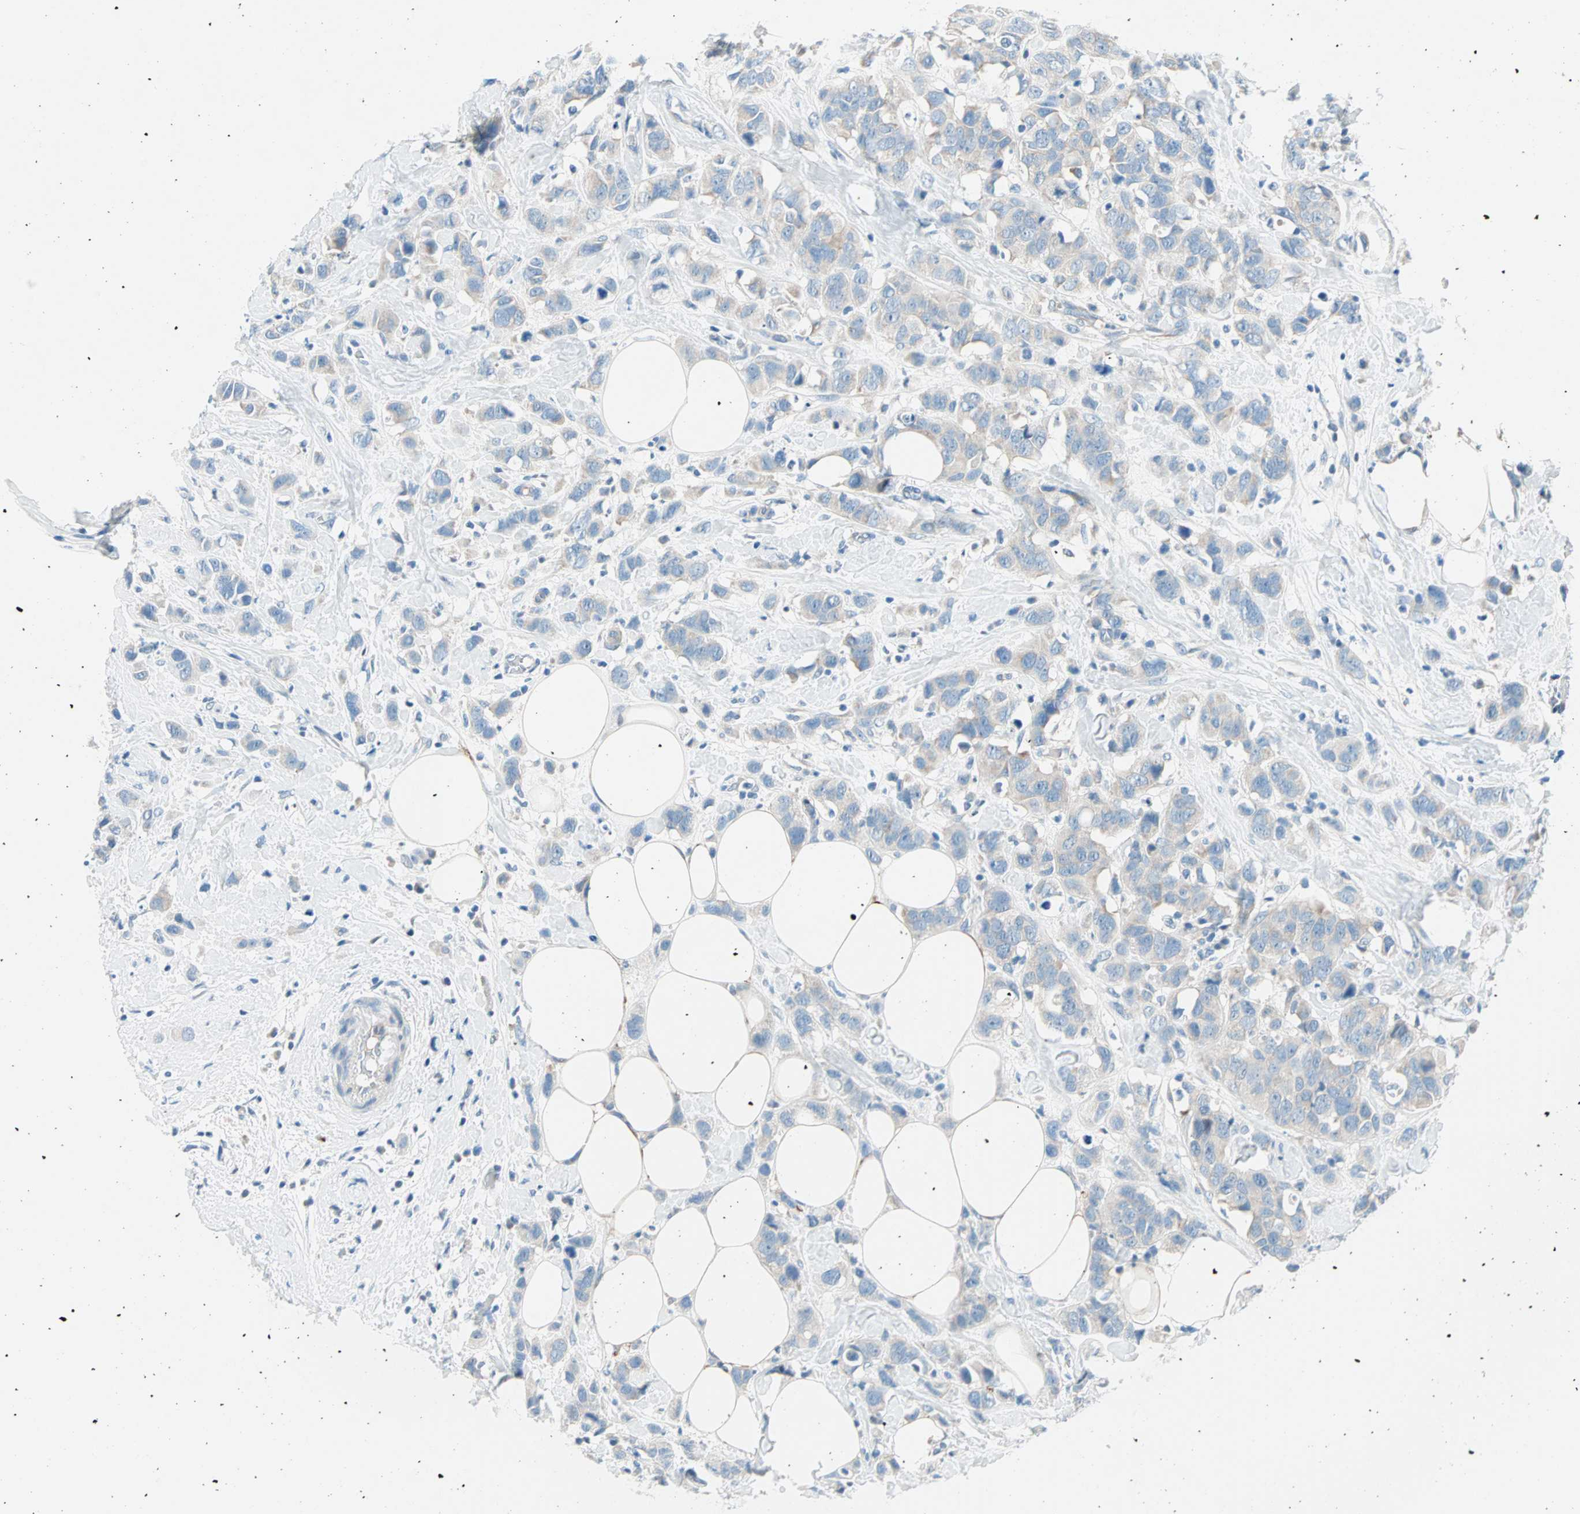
{"staining": {"intensity": "negative", "quantity": "none", "location": "none"}, "tissue": "breast cancer", "cell_type": "Tumor cells", "image_type": "cancer", "snomed": [{"axis": "morphology", "description": "Normal tissue, NOS"}, {"axis": "morphology", "description": "Duct carcinoma"}, {"axis": "topography", "description": "Breast"}], "caption": "High power microscopy histopathology image of an immunohistochemistry (IHC) photomicrograph of breast invasive ductal carcinoma, revealing no significant positivity in tumor cells.", "gene": "TMEM163", "patient": {"sex": "female", "age": 50}}